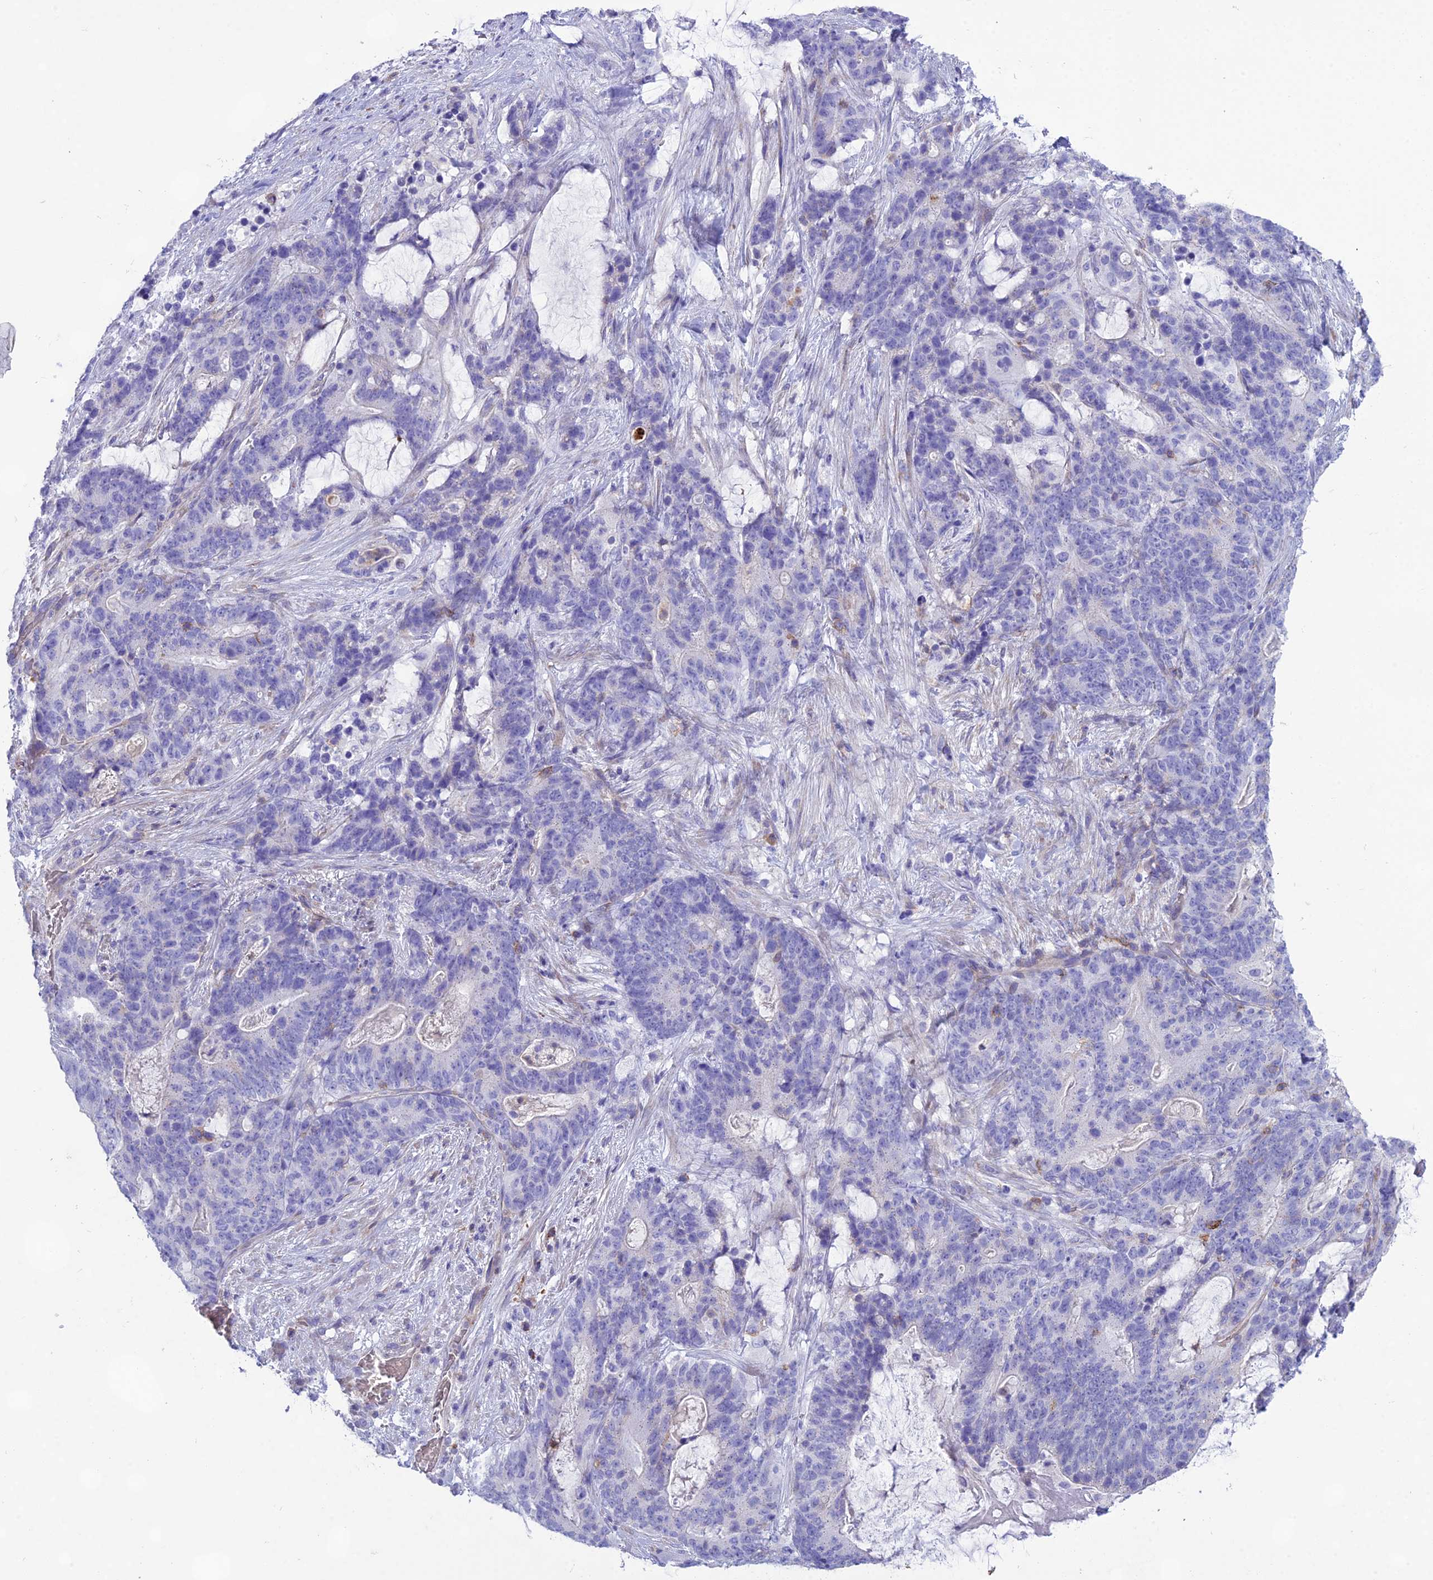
{"staining": {"intensity": "negative", "quantity": "none", "location": "none"}, "tissue": "stomach cancer", "cell_type": "Tumor cells", "image_type": "cancer", "snomed": [{"axis": "morphology", "description": "Normal tissue, NOS"}, {"axis": "morphology", "description": "Adenocarcinoma, NOS"}, {"axis": "topography", "description": "Stomach"}], "caption": "Immunohistochemistry of stomach adenocarcinoma exhibits no positivity in tumor cells.", "gene": "OR1Q1", "patient": {"sex": "female", "age": 64}}